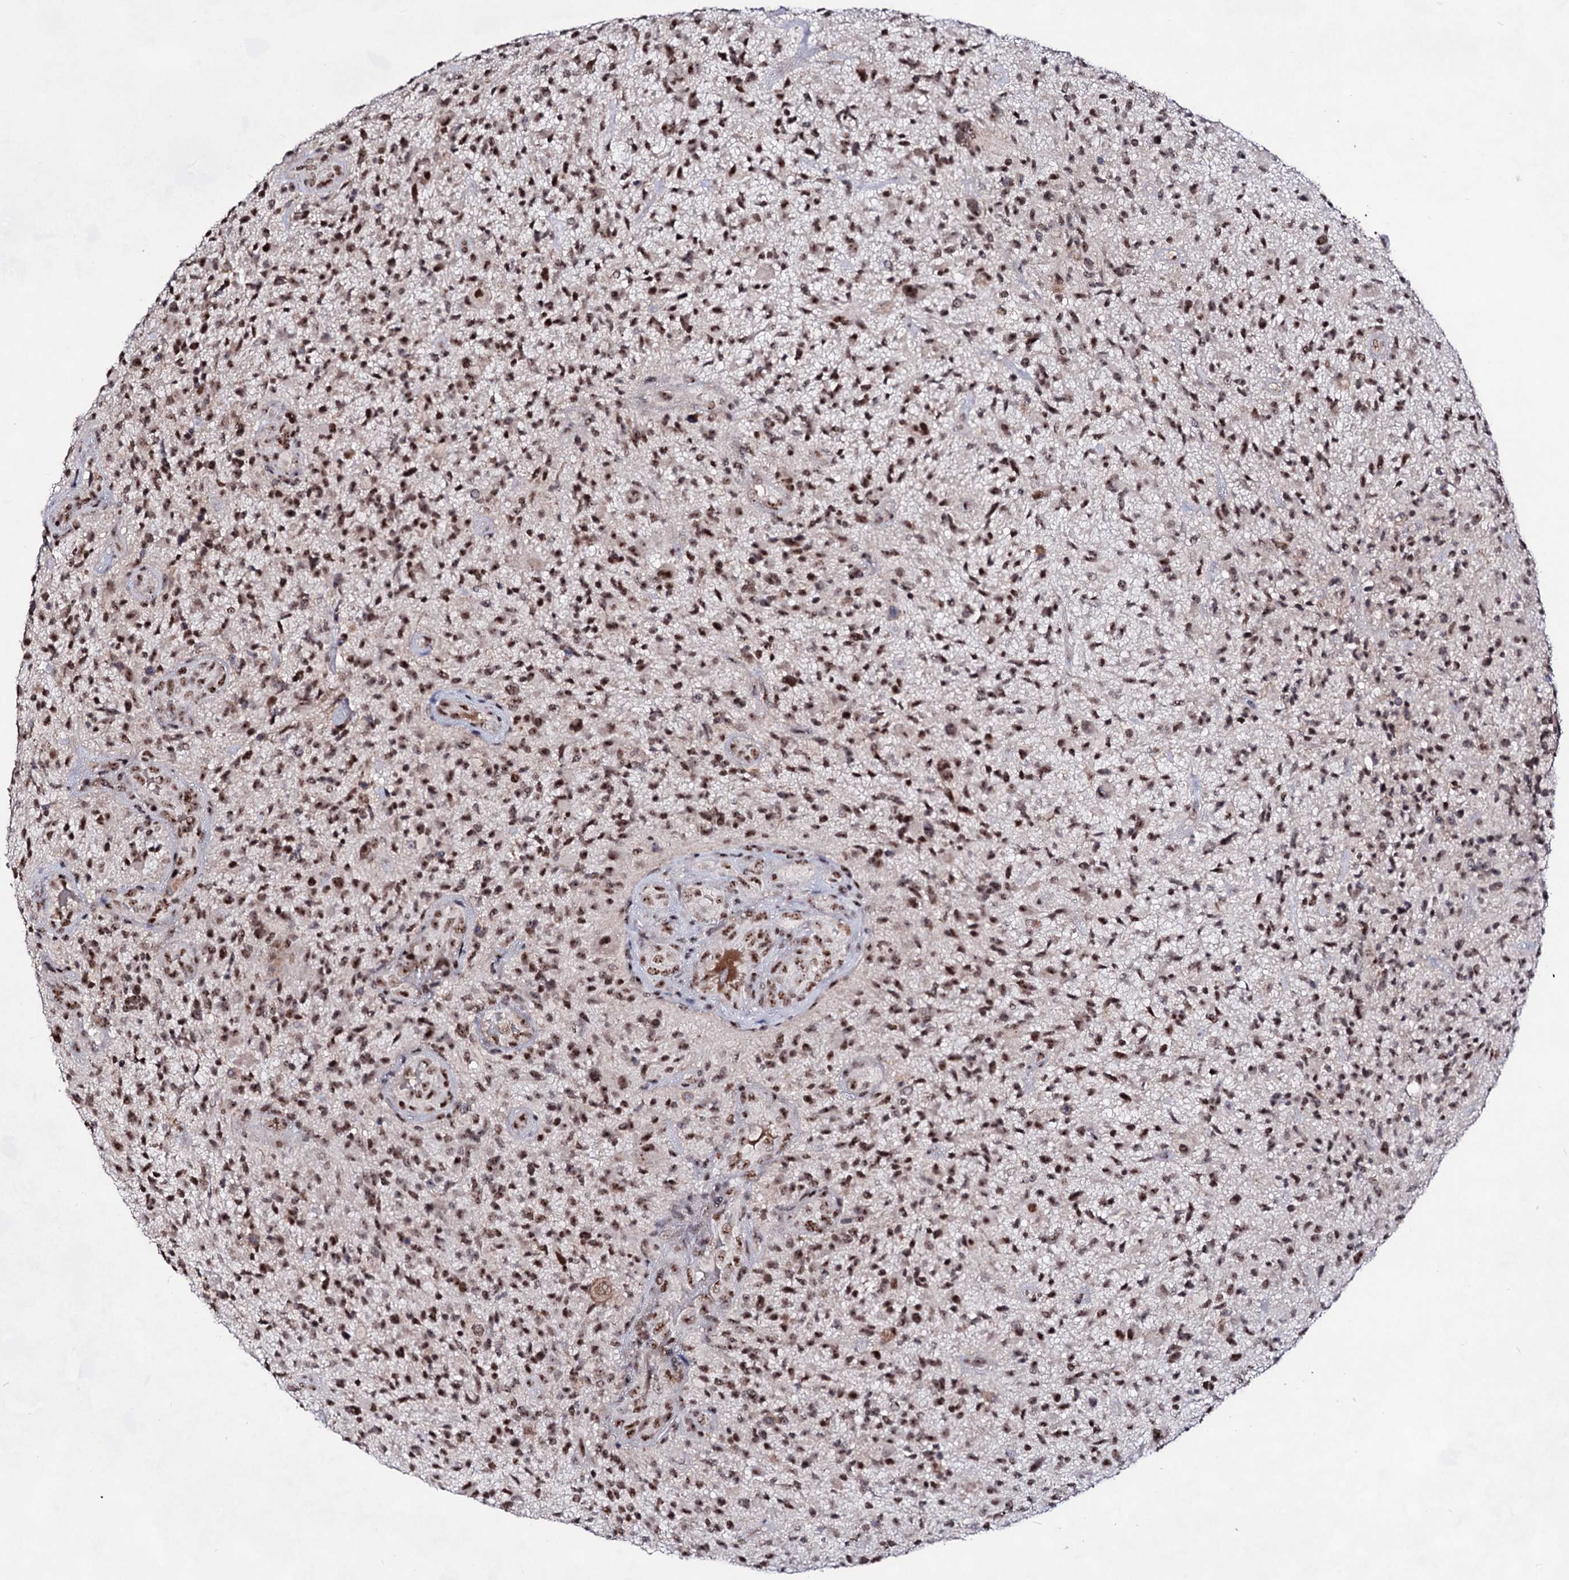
{"staining": {"intensity": "strong", "quantity": ">75%", "location": "nuclear"}, "tissue": "glioma", "cell_type": "Tumor cells", "image_type": "cancer", "snomed": [{"axis": "morphology", "description": "Glioma, malignant, High grade"}, {"axis": "topography", "description": "Brain"}], "caption": "Glioma stained with DAB (3,3'-diaminobenzidine) immunohistochemistry demonstrates high levels of strong nuclear expression in about >75% of tumor cells.", "gene": "EXOSC10", "patient": {"sex": "male", "age": 47}}